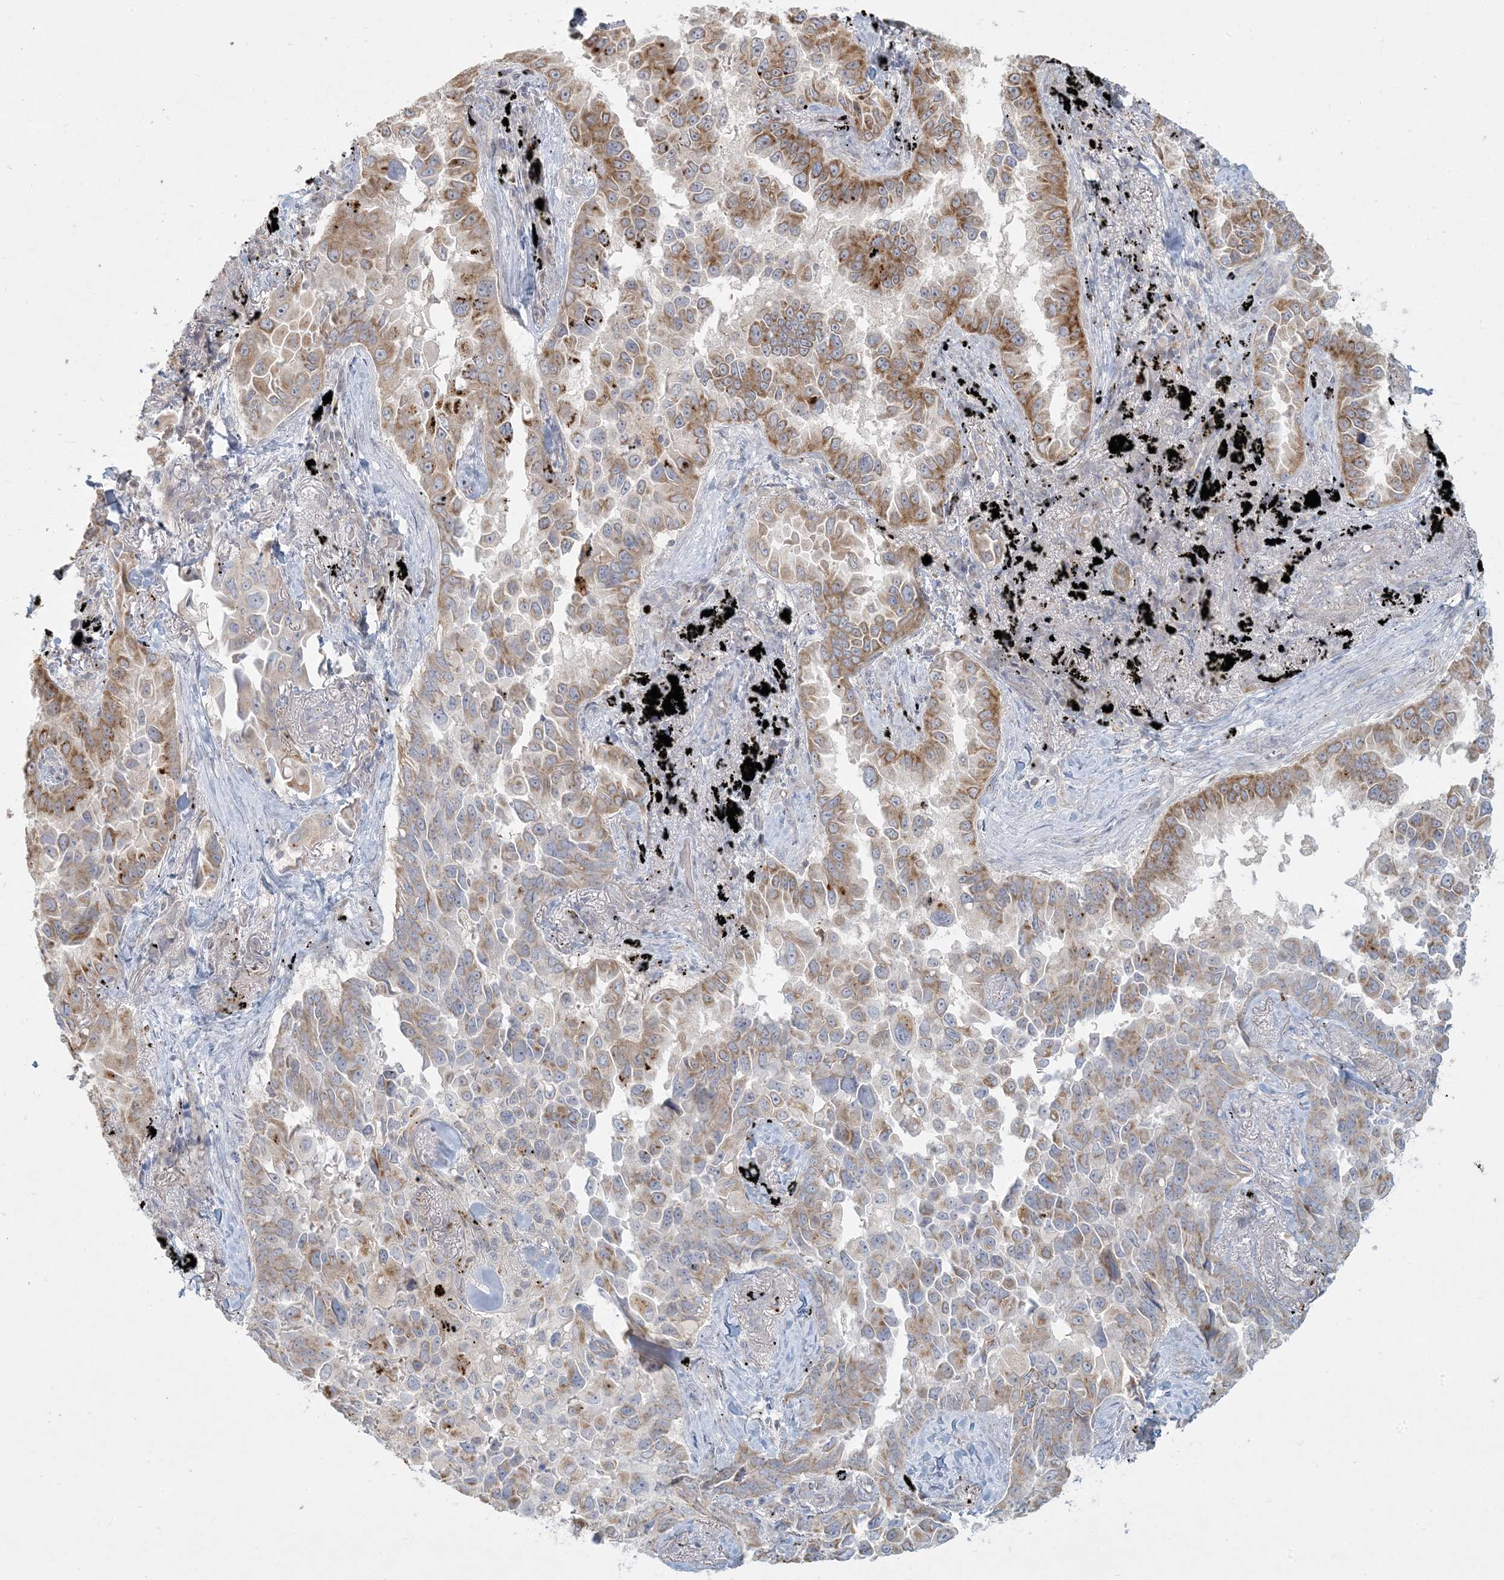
{"staining": {"intensity": "moderate", "quantity": ">75%", "location": "cytoplasmic/membranous"}, "tissue": "lung cancer", "cell_type": "Tumor cells", "image_type": "cancer", "snomed": [{"axis": "morphology", "description": "Adenocarcinoma, NOS"}, {"axis": "topography", "description": "Lung"}], "caption": "Moderate cytoplasmic/membranous expression is identified in approximately >75% of tumor cells in lung cancer. (Brightfield microscopy of DAB IHC at high magnification).", "gene": "MCAT", "patient": {"sex": "female", "age": 67}}